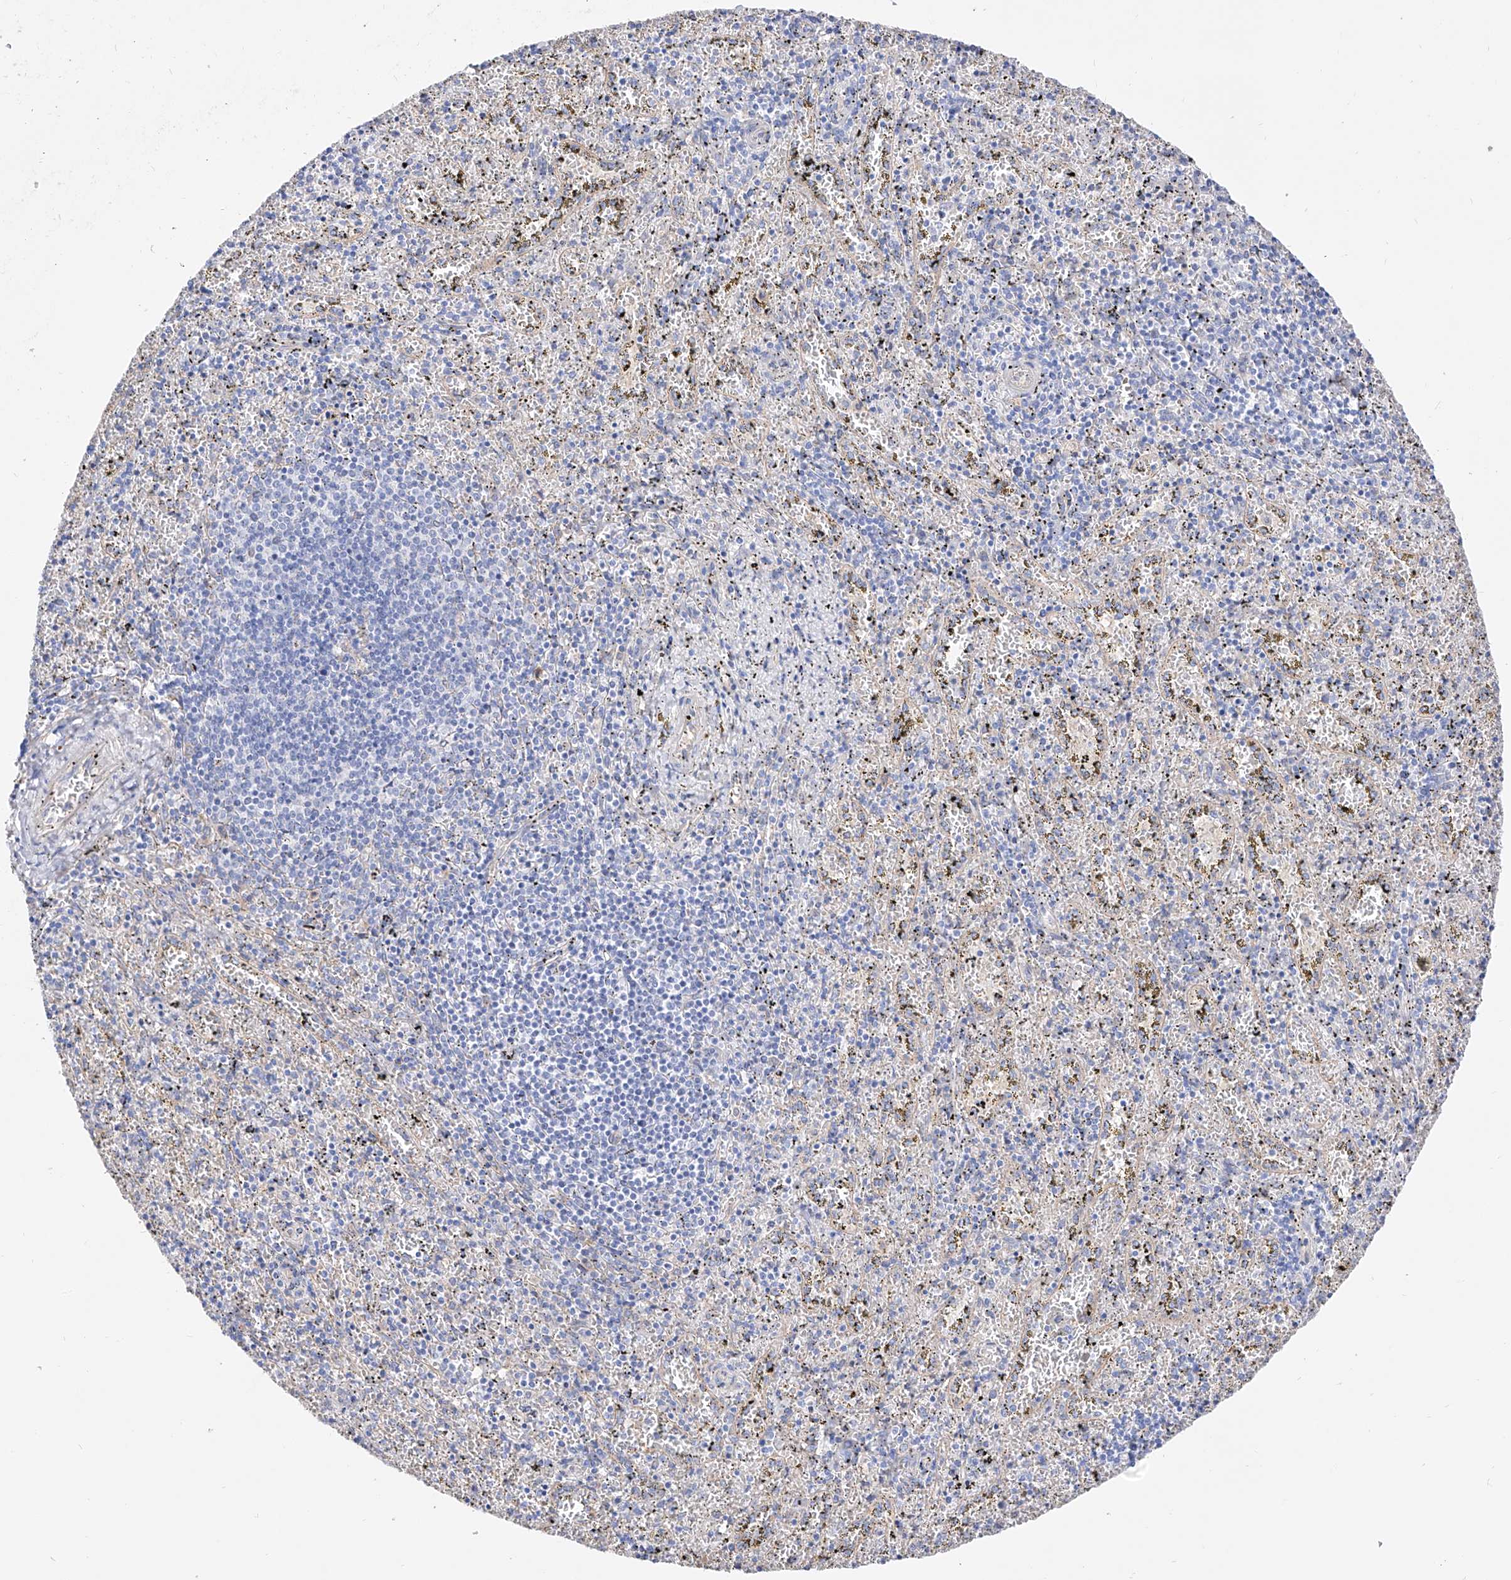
{"staining": {"intensity": "negative", "quantity": "none", "location": "none"}, "tissue": "spleen", "cell_type": "Cells in red pulp", "image_type": "normal", "snomed": [{"axis": "morphology", "description": "Normal tissue, NOS"}, {"axis": "topography", "description": "Spleen"}], "caption": "Immunohistochemistry (IHC) of benign spleen displays no expression in cells in red pulp. (Immunohistochemistry (IHC), brightfield microscopy, high magnification).", "gene": "ZNF653", "patient": {"sex": "male", "age": 11}}